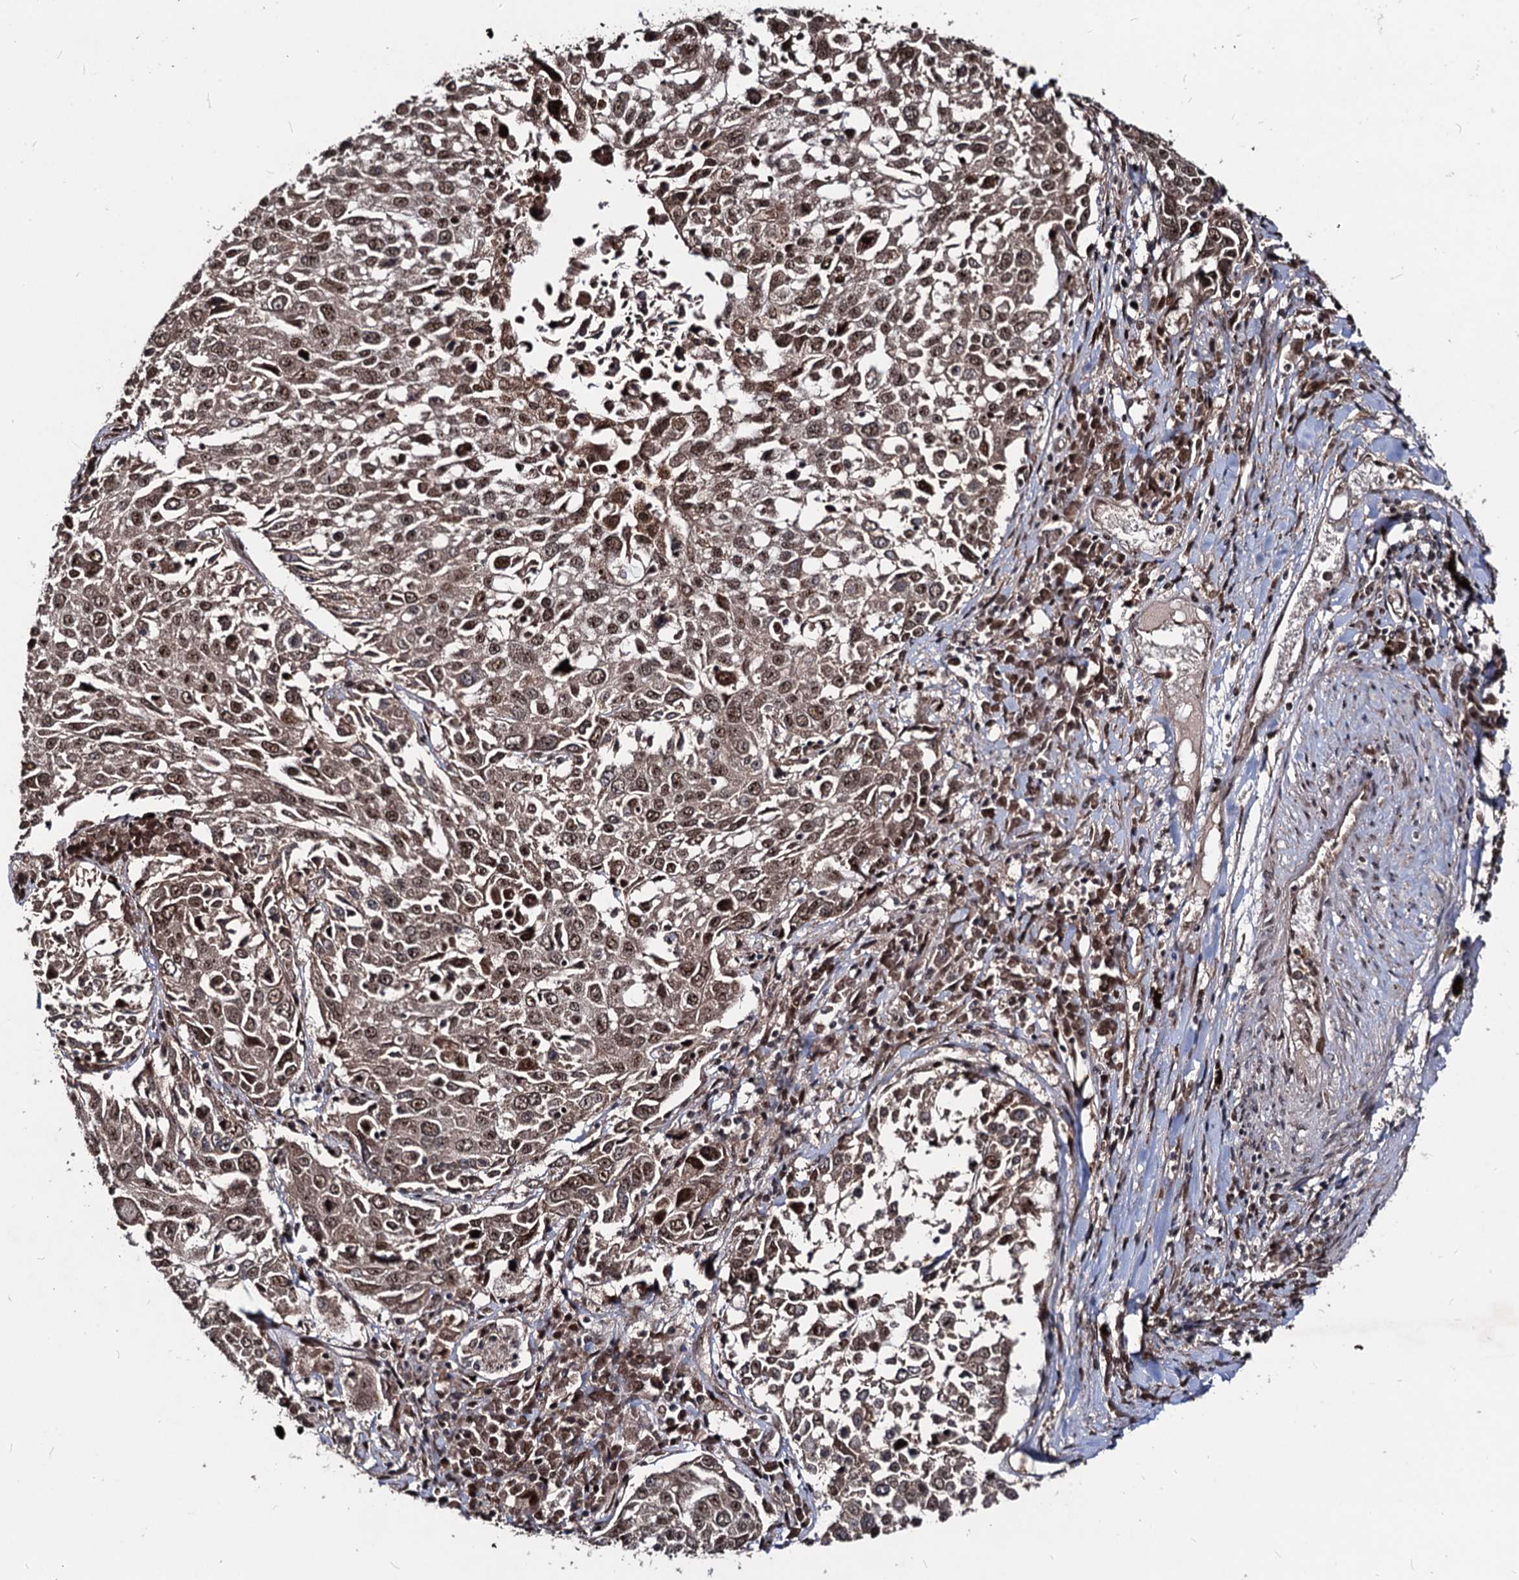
{"staining": {"intensity": "moderate", "quantity": ">75%", "location": "cytoplasmic/membranous,nuclear"}, "tissue": "lung cancer", "cell_type": "Tumor cells", "image_type": "cancer", "snomed": [{"axis": "morphology", "description": "Squamous cell carcinoma, NOS"}, {"axis": "topography", "description": "Lung"}], "caption": "Protein expression analysis of human lung cancer reveals moderate cytoplasmic/membranous and nuclear expression in approximately >75% of tumor cells.", "gene": "SFSWAP", "patient": {"sex": "male", "age": 65}}